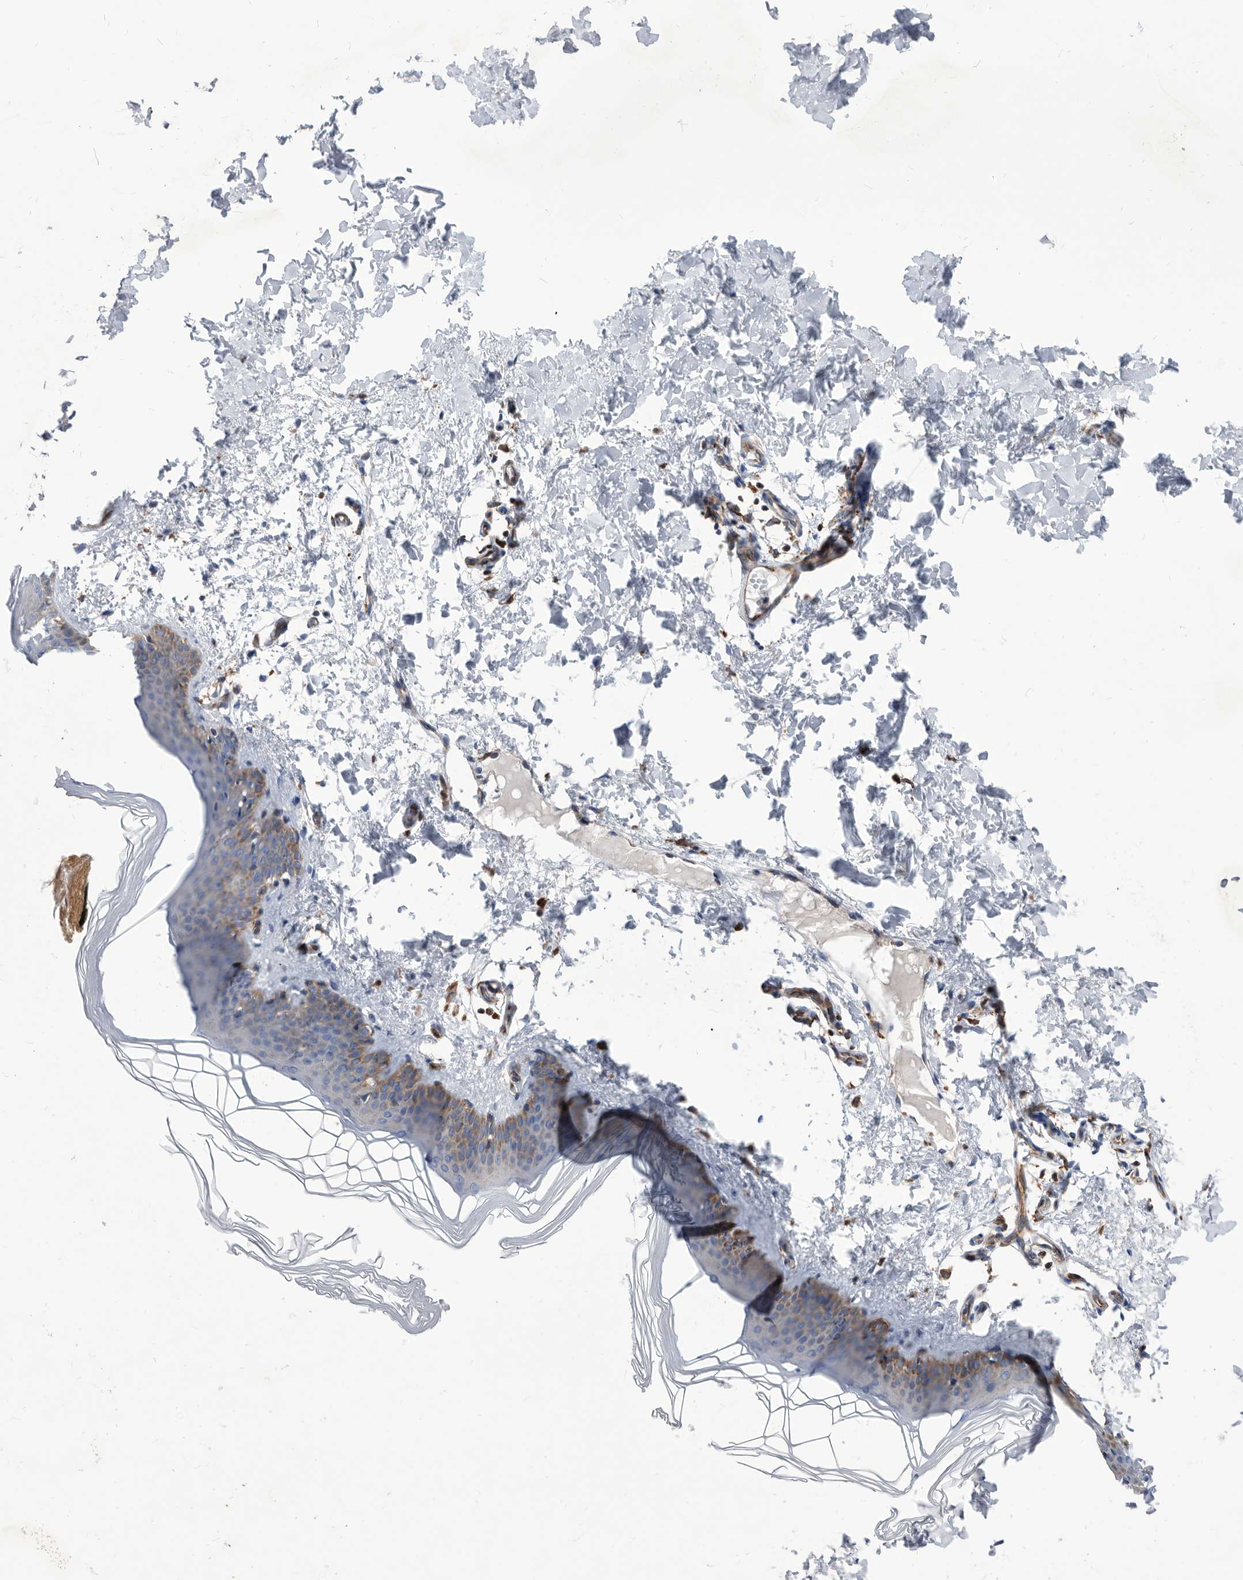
{"staining": {"intensity": "moderate", "quantity": ">75%", "location": "cytoplasmic/membranous"}, "tissue": "skin", "cell_type": "Fibroblasts", "image_type": "normal", "snomed": [{"axis": "morphology", "description": "Normal tissue, NOS"}, {"axis": "topography", "description": "Skin"}], "caption": "A high-resolution histopathology image shows immunohistochemistry staining of benign skin, which shows moderate cytoplasmic/membranous staining in approximately >75% of fibroblasts.", "gene": "SMG7", "patient": {"sex": "female", "age": 27}}